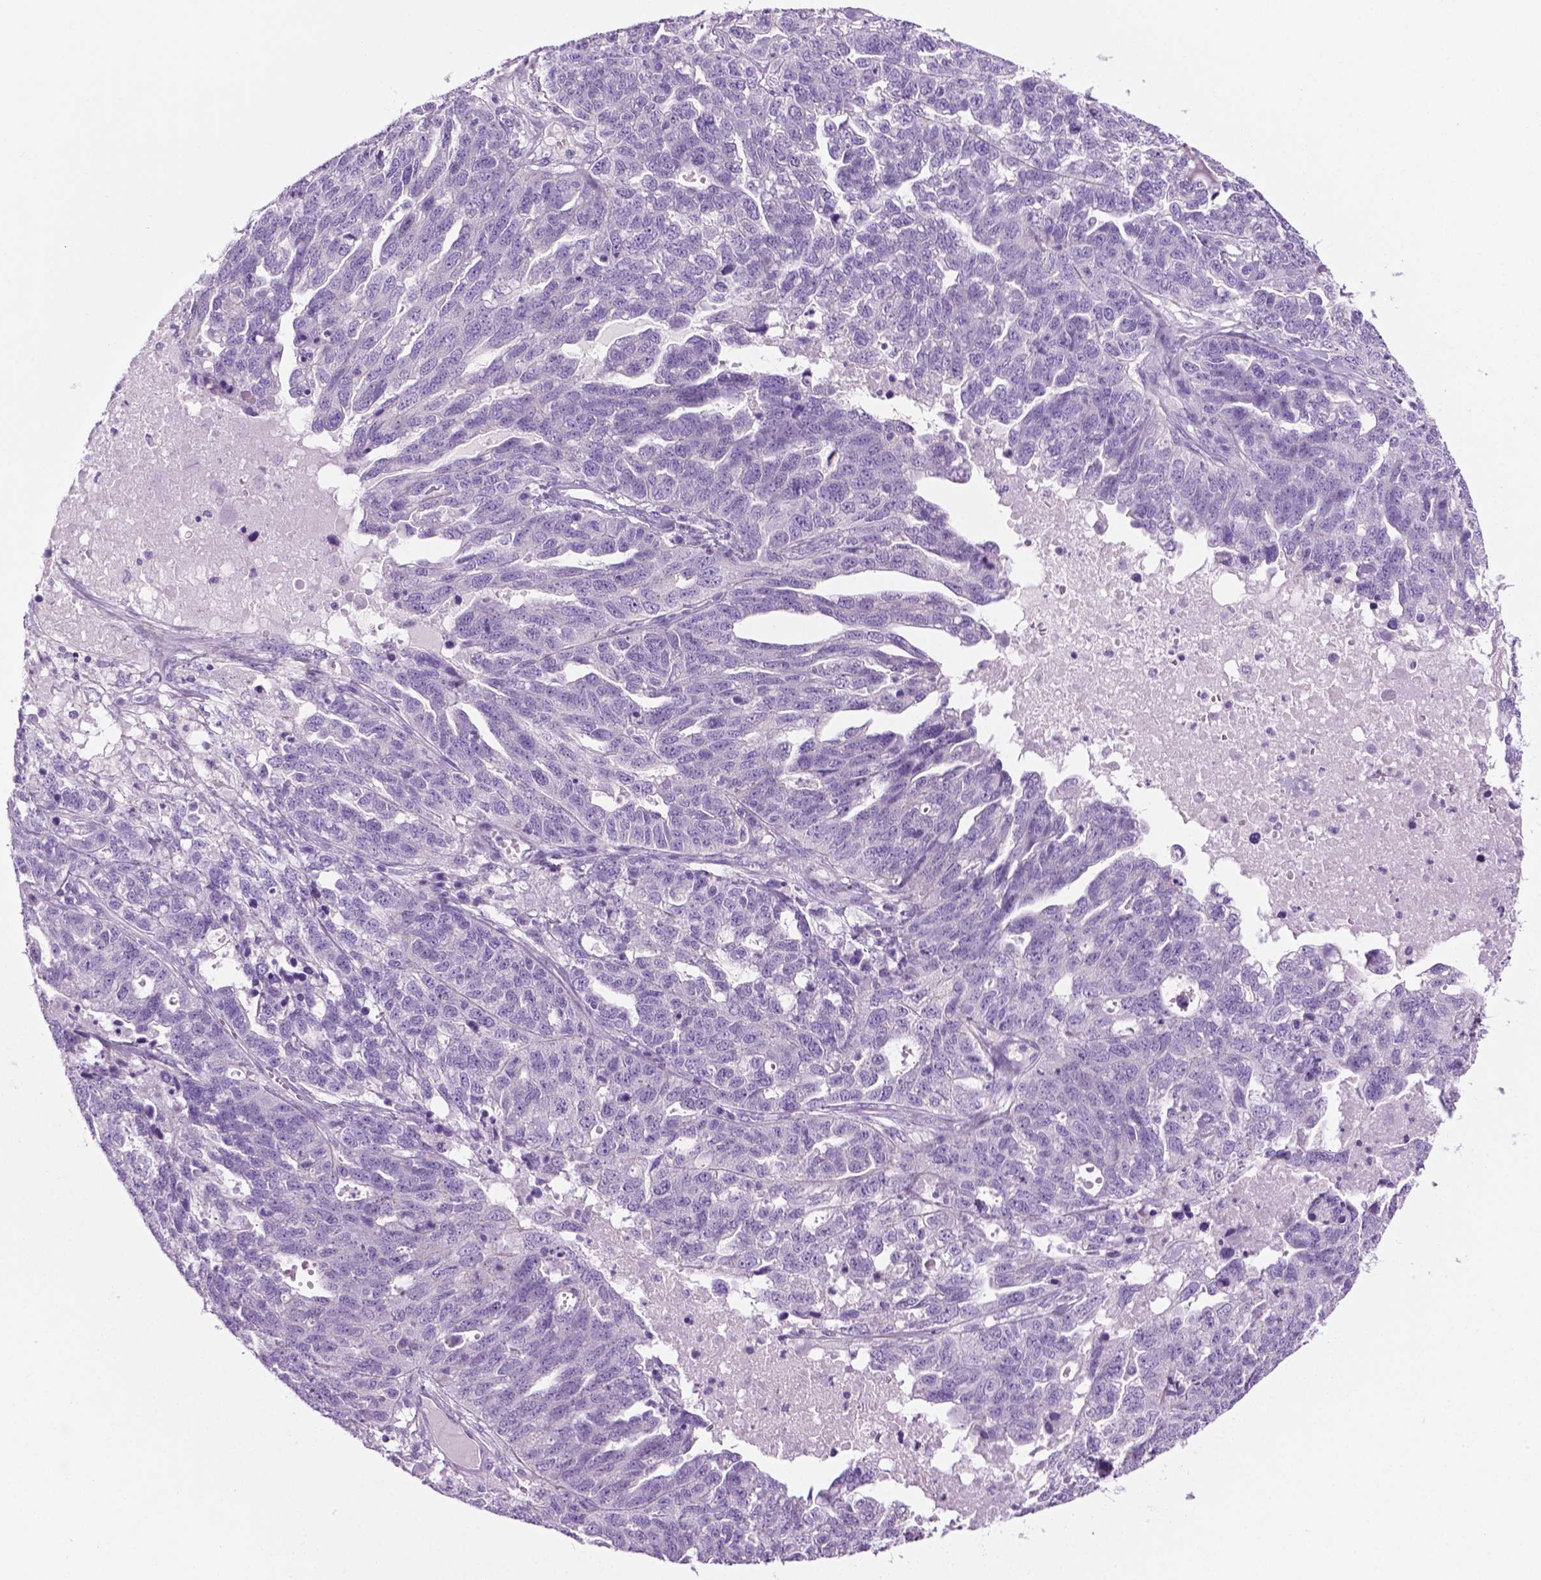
{"staining": {"intensity": "negative", "quantity": "none", "location": "none"}, "tissue": "ovarian cancer", "cell_type": "Tumor cells", "image_type": "cancer", "snomed": [{"axis": "morphology", "description": "Cystadenocarcinoma, serous, NOS"}, {"axis": "topography", "description": "Ovary"}], "caption": "Immunohistochemistry (IHC) histopathology image of ovarian serous cystadenocarcinoma stained for a protein (brown), which exhibits no expression in tumor cells. The staining is performed using DAB (3,3'-diaminobenzidine) brown chromogen with nuclei counter-stained in using hematoxylin.", "gene": "SPECC1L", "patient": {"sex": "female", "age": 71}}